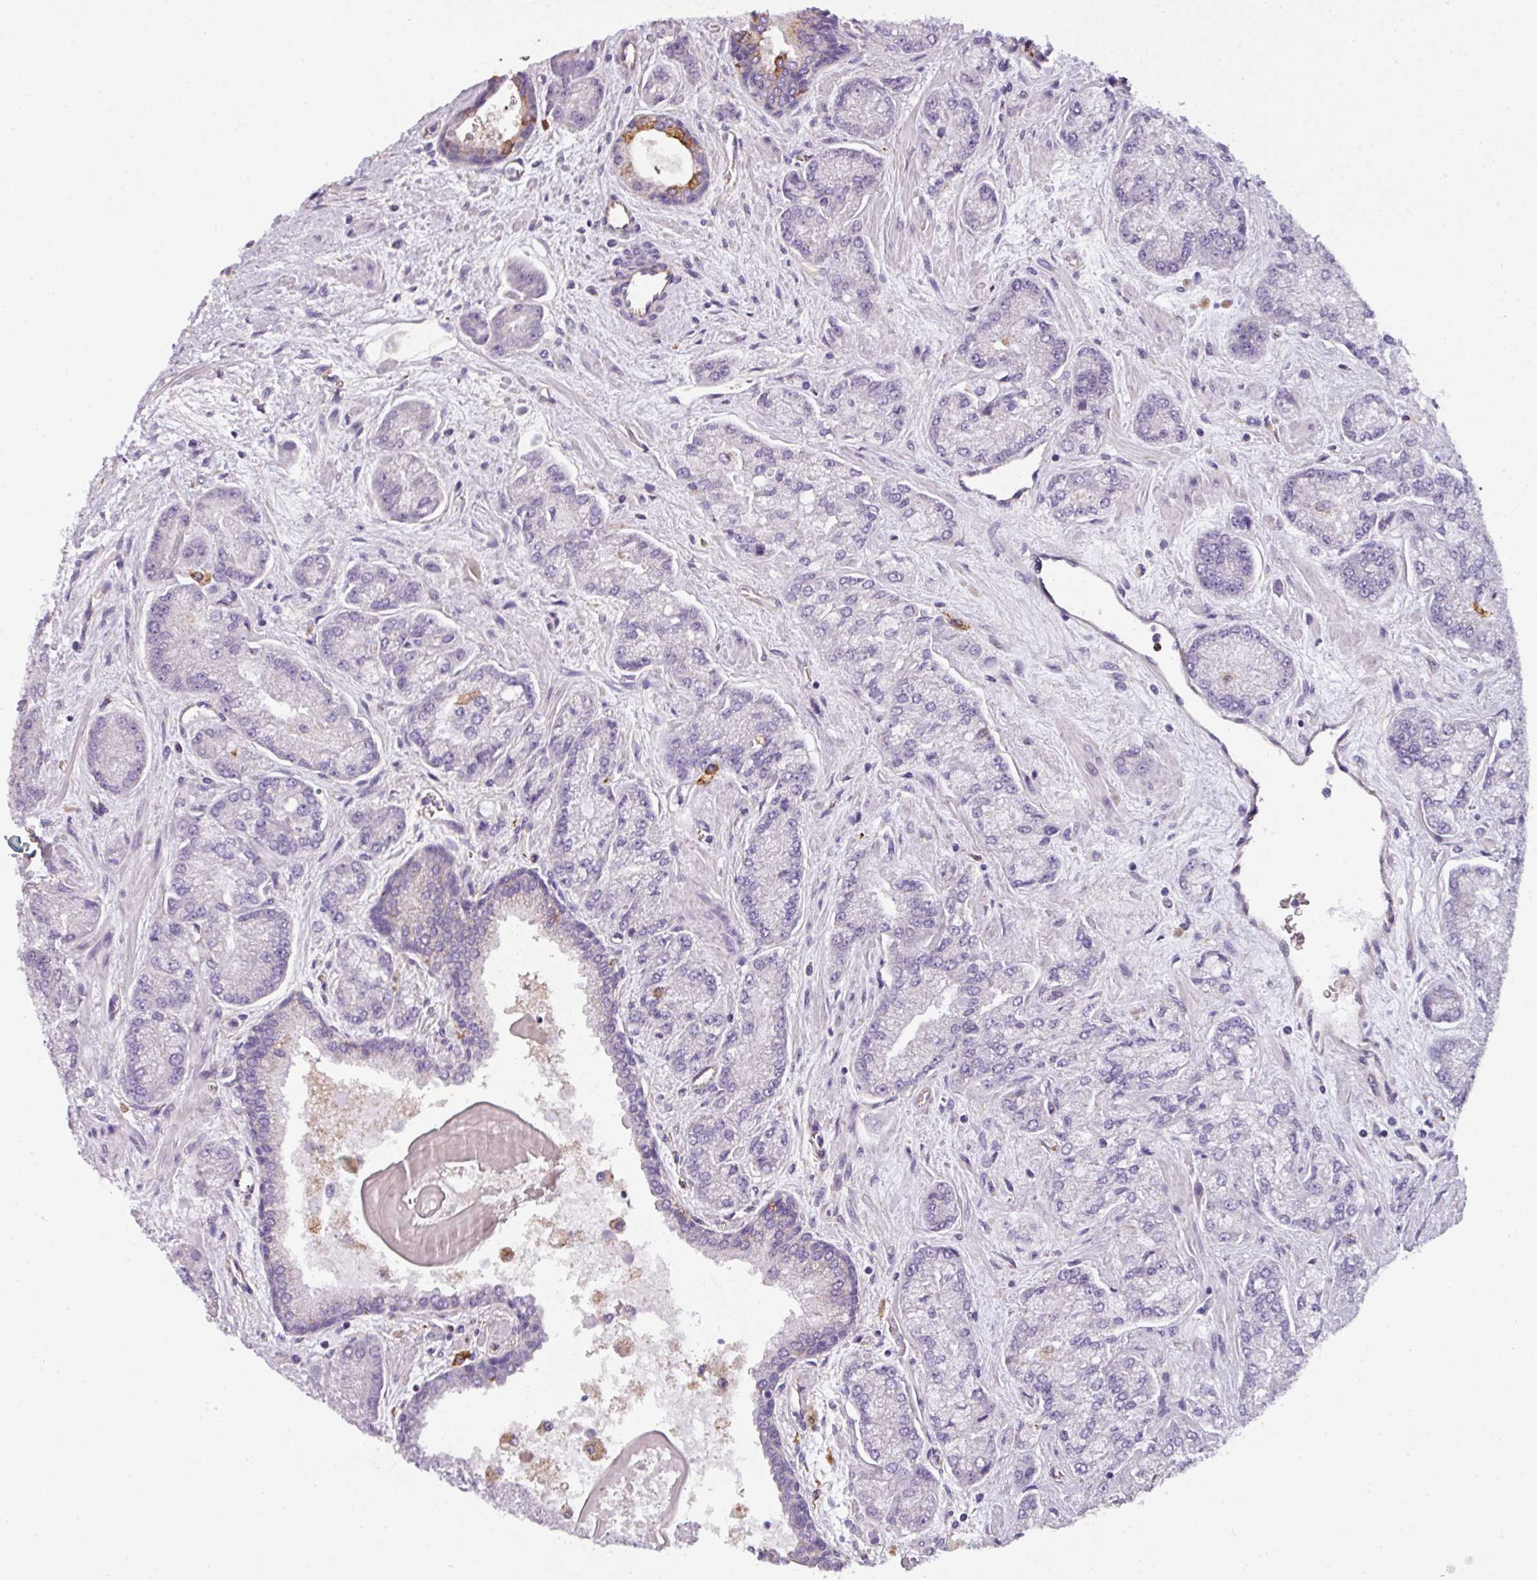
{"staining": {"intensity": "negative", "quantity": "none", "location": "none"}, "tissue": "prostate cancer", "cell_type": "Tumor cells", "image_type": "cancer", "snomed": [{"axis": "morphology", "description": "Adenocarcinoma, High grade"}, {"axis": "topography", "description": "Prostate"}], "caption": "Tumor cells are negative for brown protein staining in prostate adenocarcinoma (high-grade).", "gene": "BUD23", "patient": {"sex": "male", "age": 68}}